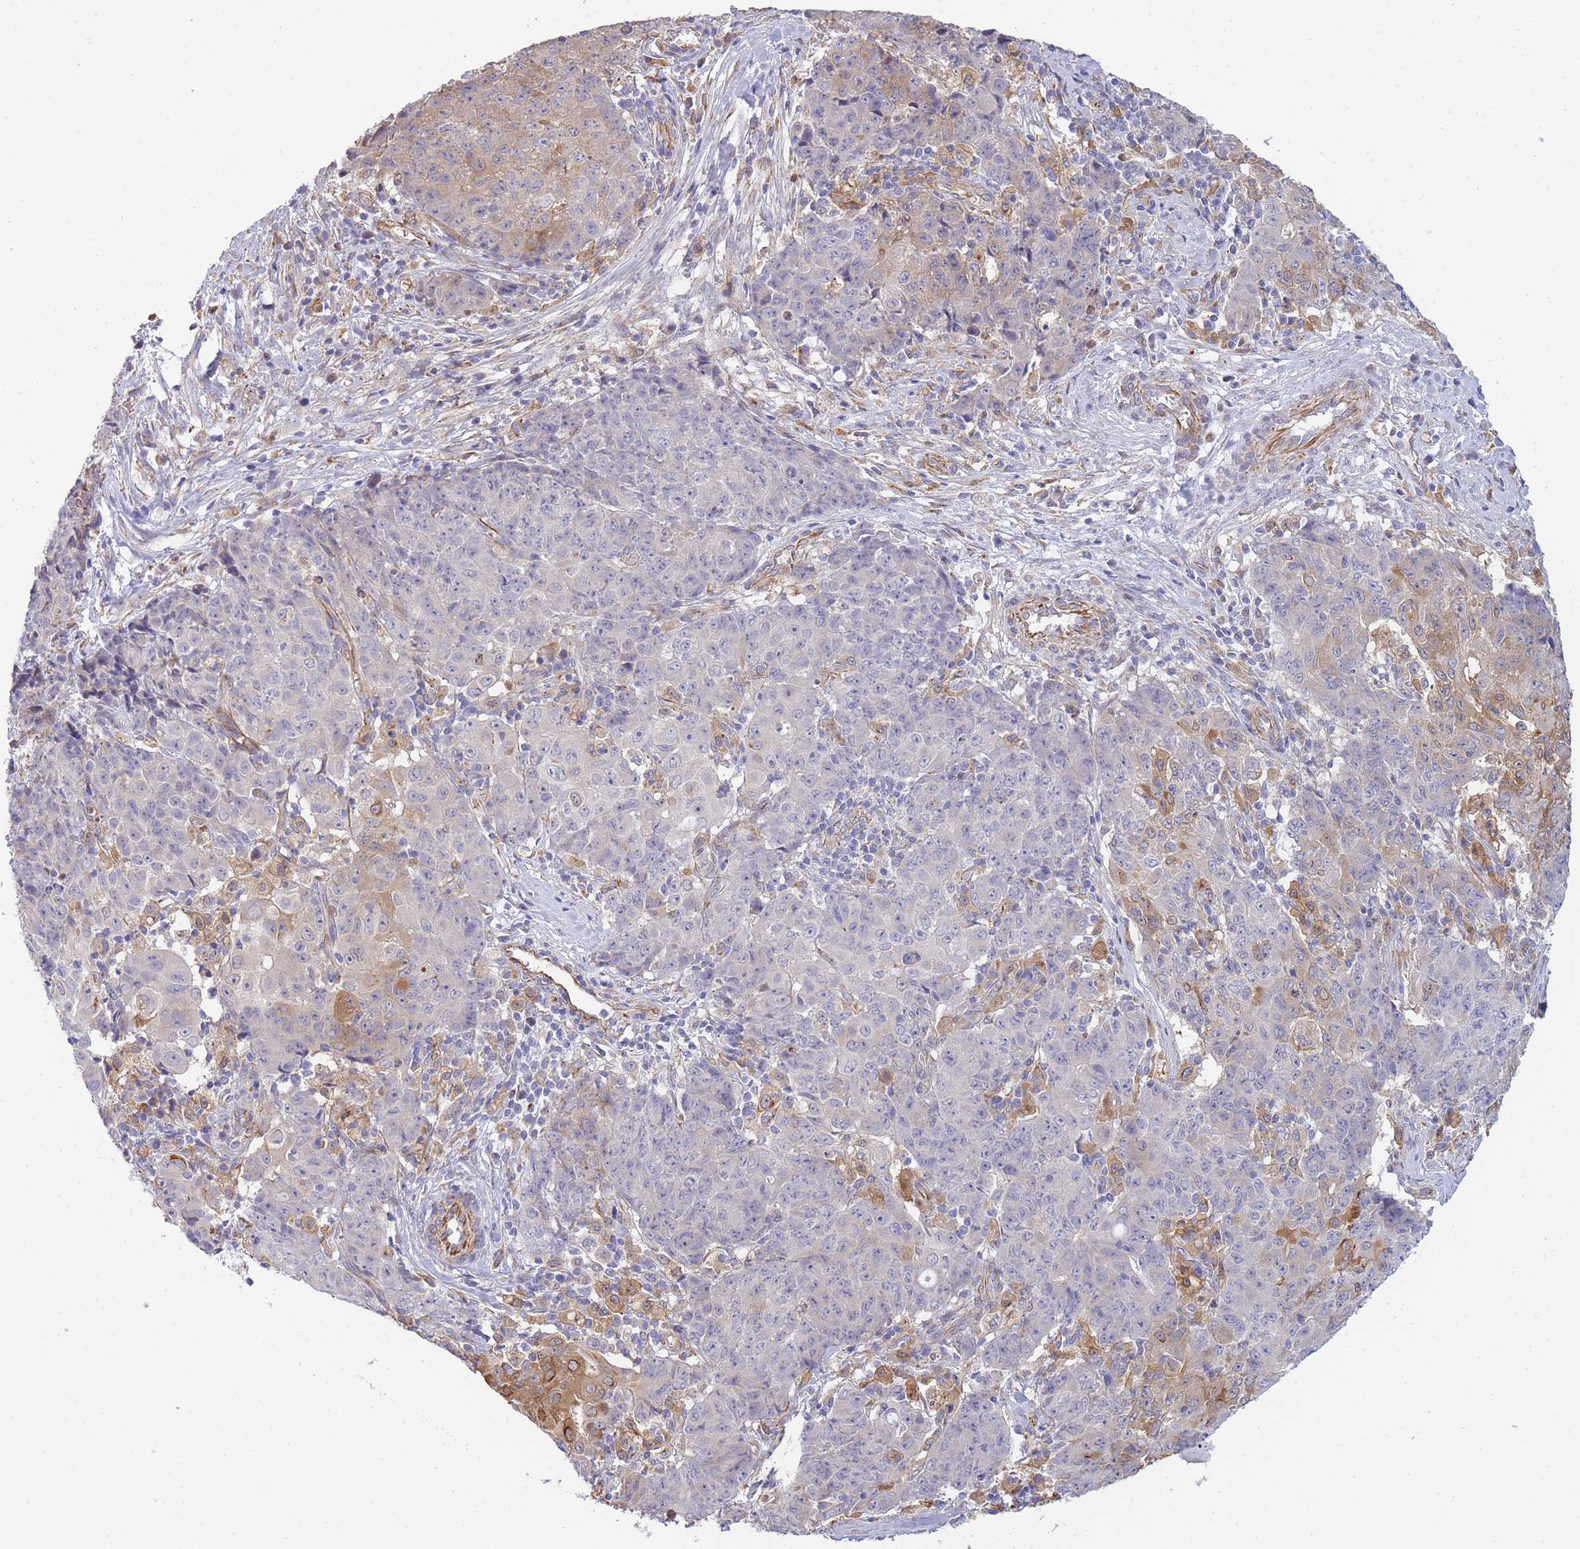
{"staining": {"intensity": "moderate", "quantity": "<25%", "location": "cytoplasmic/membranous"}, "tissue": "ovarian cancer", "cell_type": "Tumor cells", "image_type": "cancer", "snomed": [{"axis": "morphology", "description": "Carcinoma, endometroid"}, {"axis": "topography", "description": "Ovary"}], "caption": "Protein analysis of ovarian endometroid carcinoma tissue displays moderate cytoplasmic/membranous staining in about <25% of tumor cells.", "gene": "ECPAS", "patient": {"sex": "female", "age": 42}}